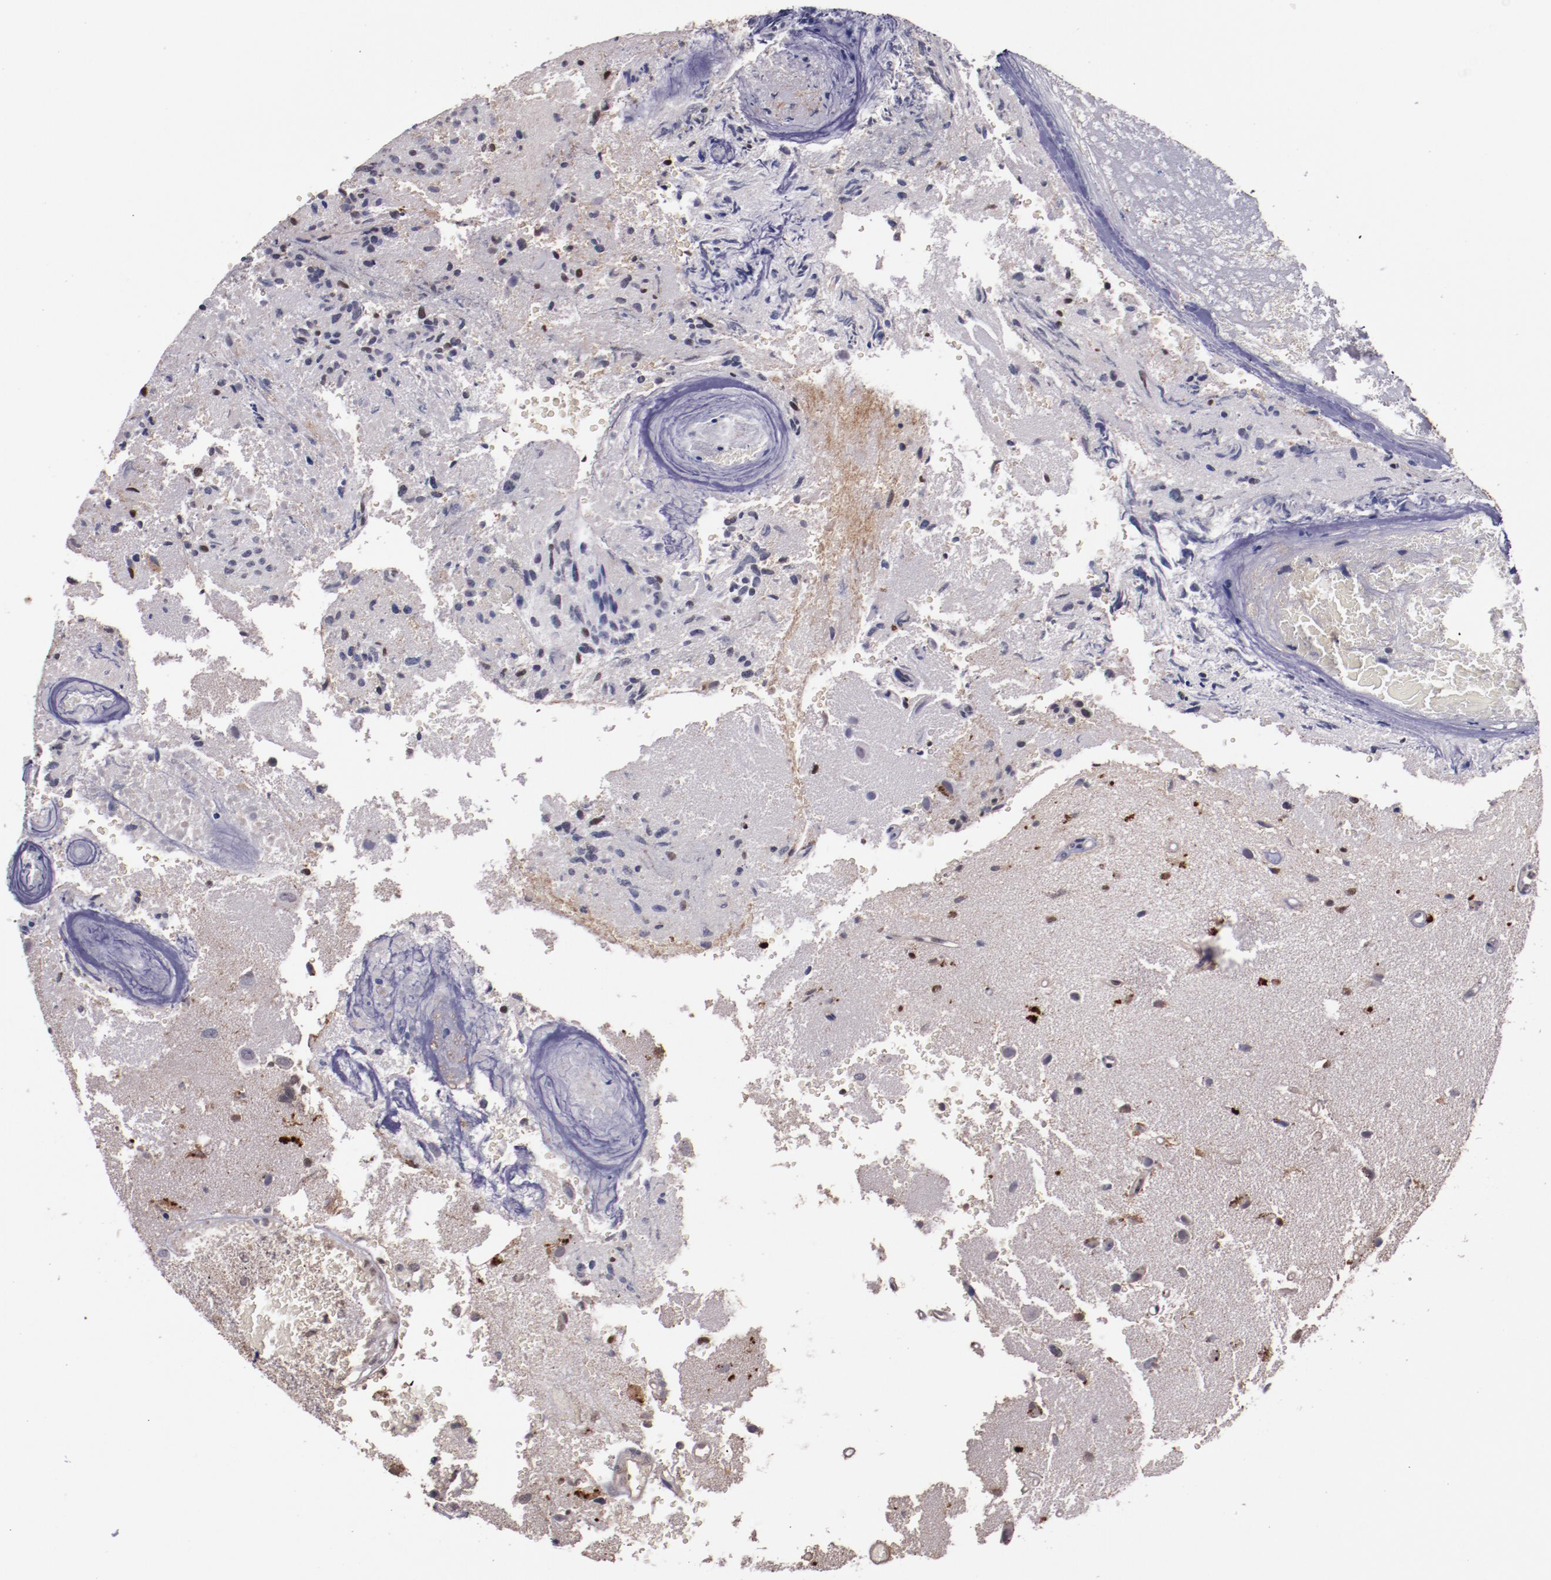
{"staining": {"intensity": "strong", "quantity": "25%-75%", "location": "nuclear"}, "tissue": "glioma", "cell_type": "Tumor cells", "image_type": "cancer", "snomed": [{"axis": "morphology", "description": "Normal tissue, NOS"}, {"axis": "morphology", "description": "Glioma, malignant, High grade"}, {"axis": "topography", "description": "Cerebral cortex"}], "caption": "IHC of high-grade glioma (malignant) exhibits high levels of strong nuclear expression in approximately 25%-75% of tumor cells. (Stains: DAB in brown, nuclei in blue, Microscopy: brightfield microscopy at high magnification).", "gene": "CHEK2", "patient": {"sex": "male", "age": 75}}